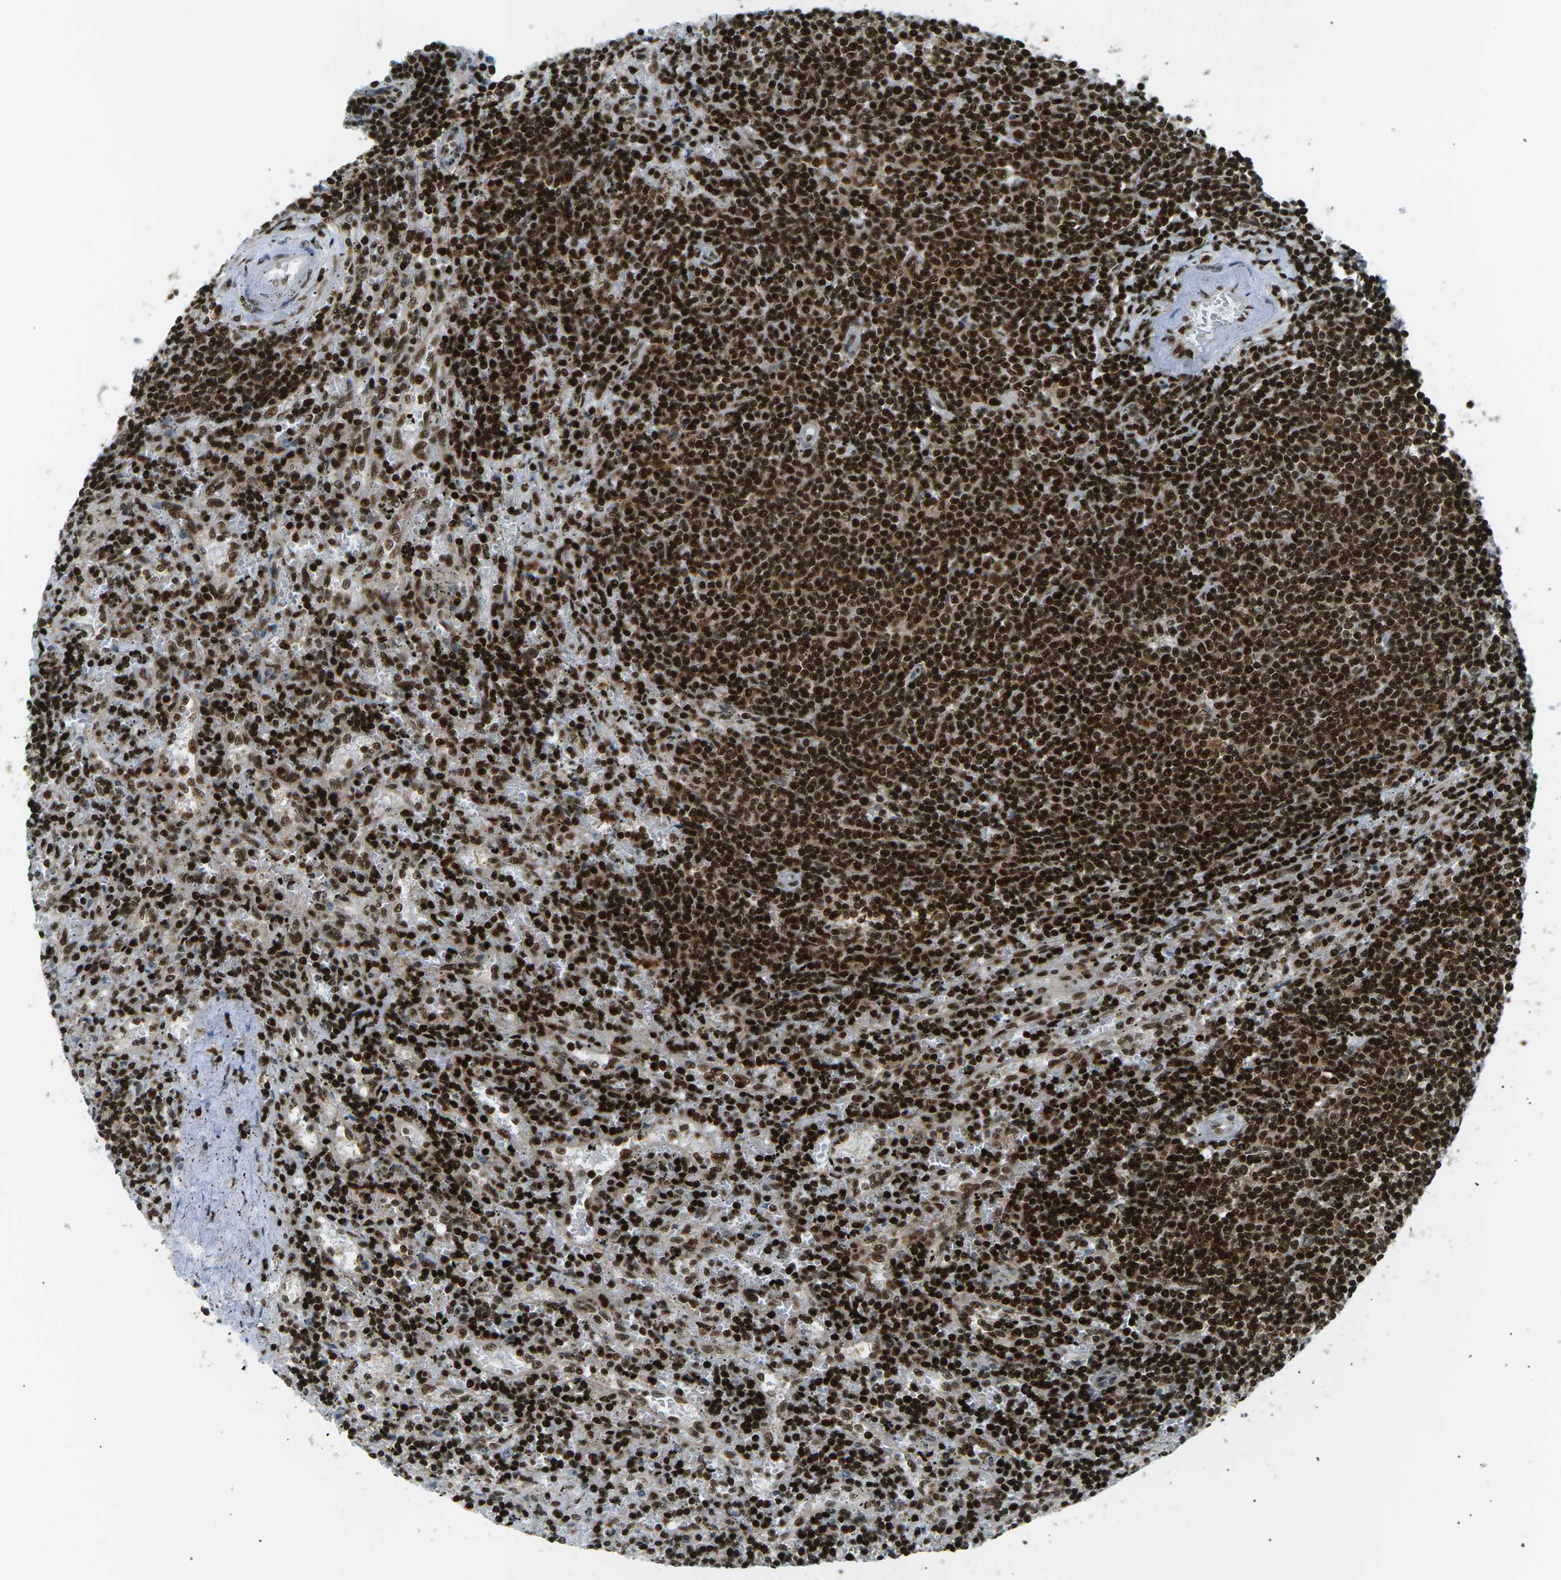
{"staining": {"intensity": "strong", "quantity": ">75%", "location": "nuclear"}, "tissue": "lymphoma", "cell_type": "Tumor cells", "image_type": "cancer", "snomed": [{"axis": "morphology", "description": "Malignant lymphoma, non-Hodgkin's type, Low grade"}, {"axis": "topography", "description": "Spleen"}], "caption": "Immunohistochemistry staining of malignant lymphoma, non-Hodgkin's type (low-grade), which reveals high levels of strong nuclear staining in approximately >75% of tumor cells indicating strong nuclear protein expression. The staining was performed using DAB (3,3'-diaminobenzidine) (brown) for protein detection and nuclei were counterstained in hematoxylin (blue).", "gene": "RPA2", "patient": {"sex": "male", "age": 76}}